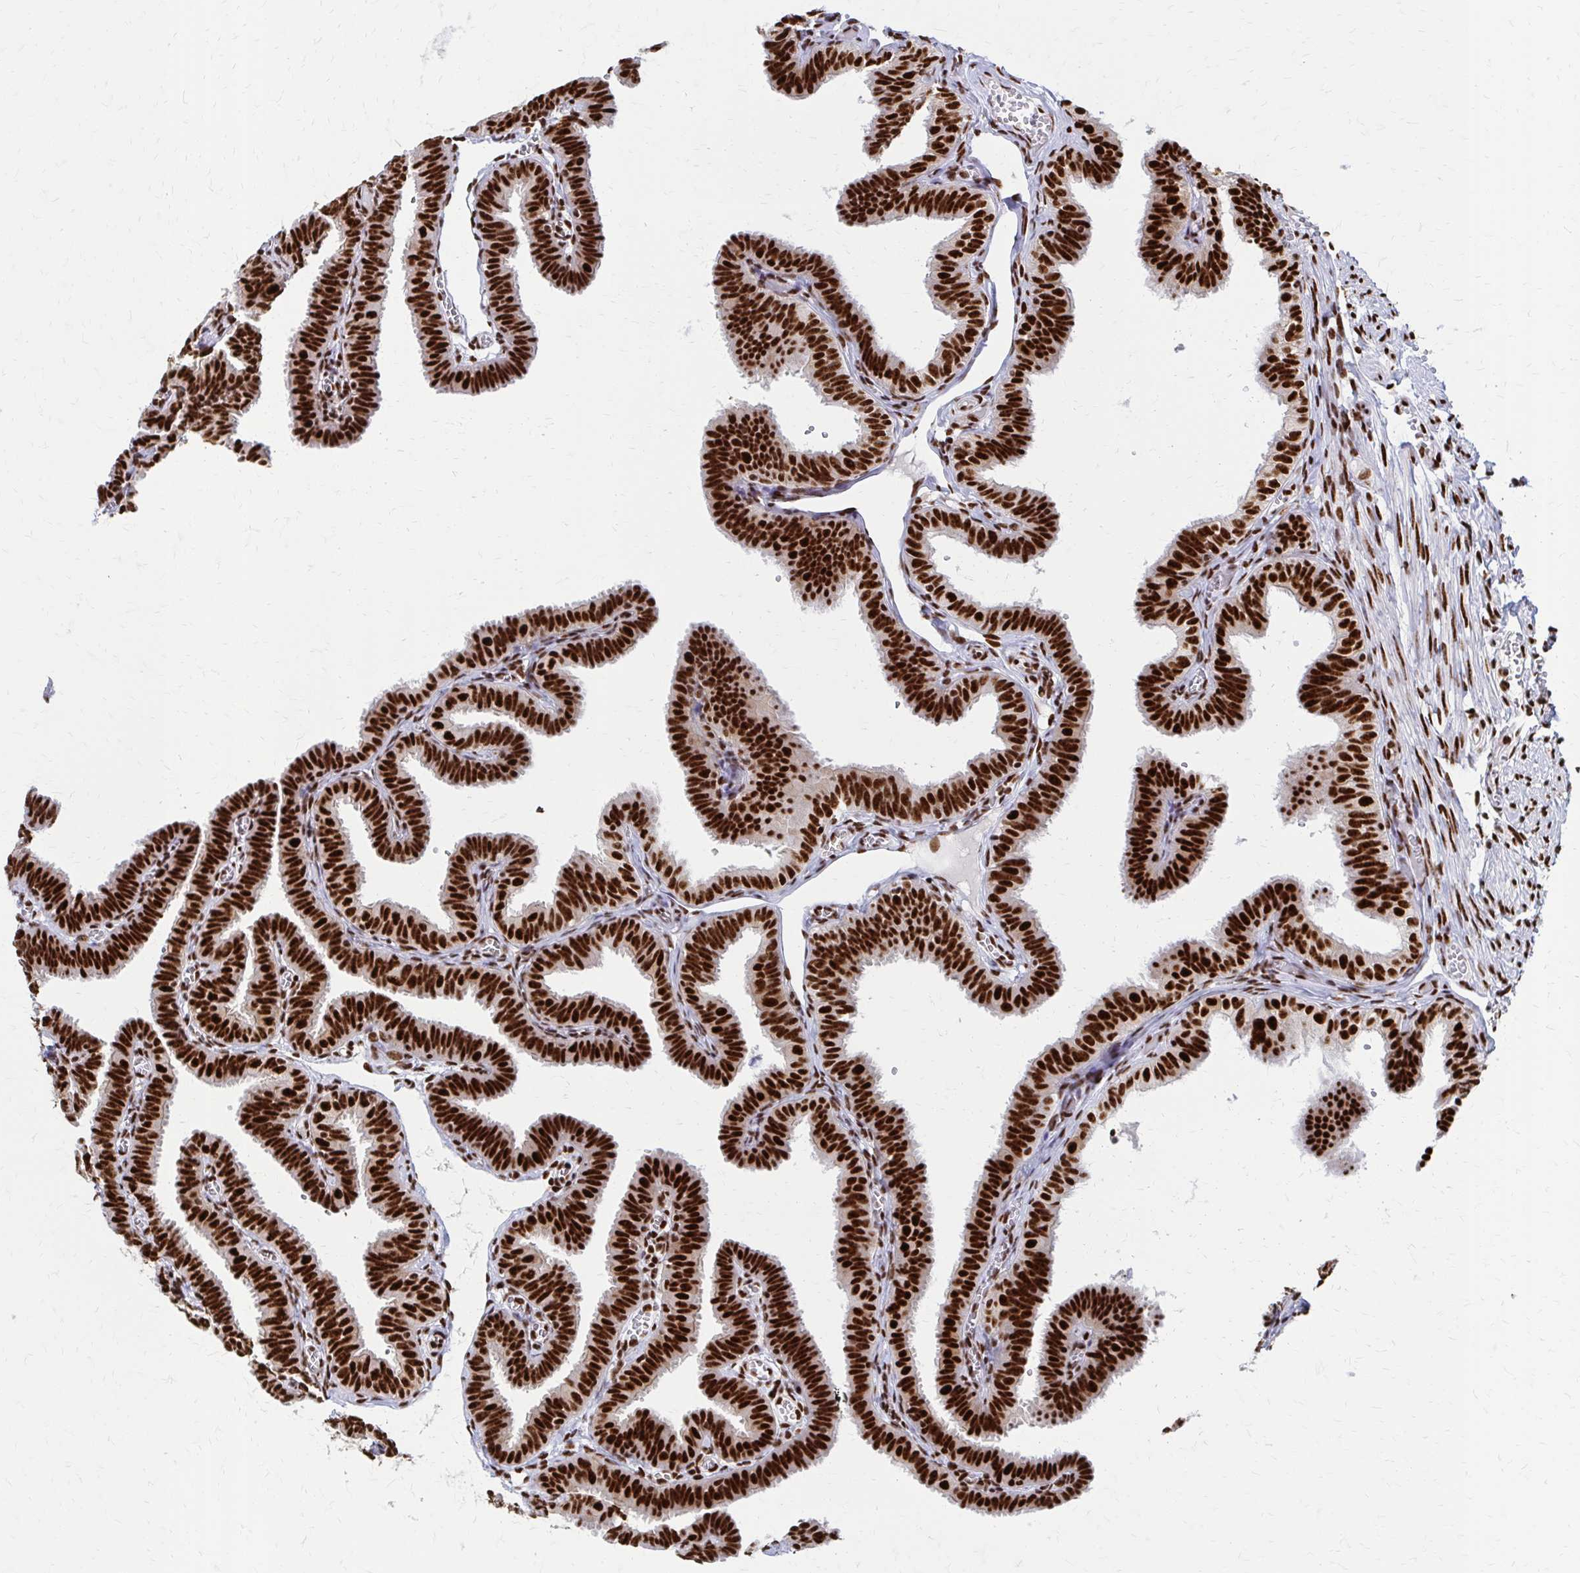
{"staining": {"intensity": "strong", "quantity": ">75%", "location": "nuclear"}, "tissue": "fallopian tube", "cell_type": "Glandular cells", "image_type": "normal", "snomed": [{"axis": "morphology", "description": "Normal tissue, NOS"}, {"axis": "topography", "description": "Fallopian tube"}], "caption": "An immunohistochemistry image of normal tissue is shown. Protein staining in brown highlights strong nuclear positivity in fallopian tube within glandular cells.", "gene": "CNKSR3", "patient": {"sex": "female", "age": 25}}